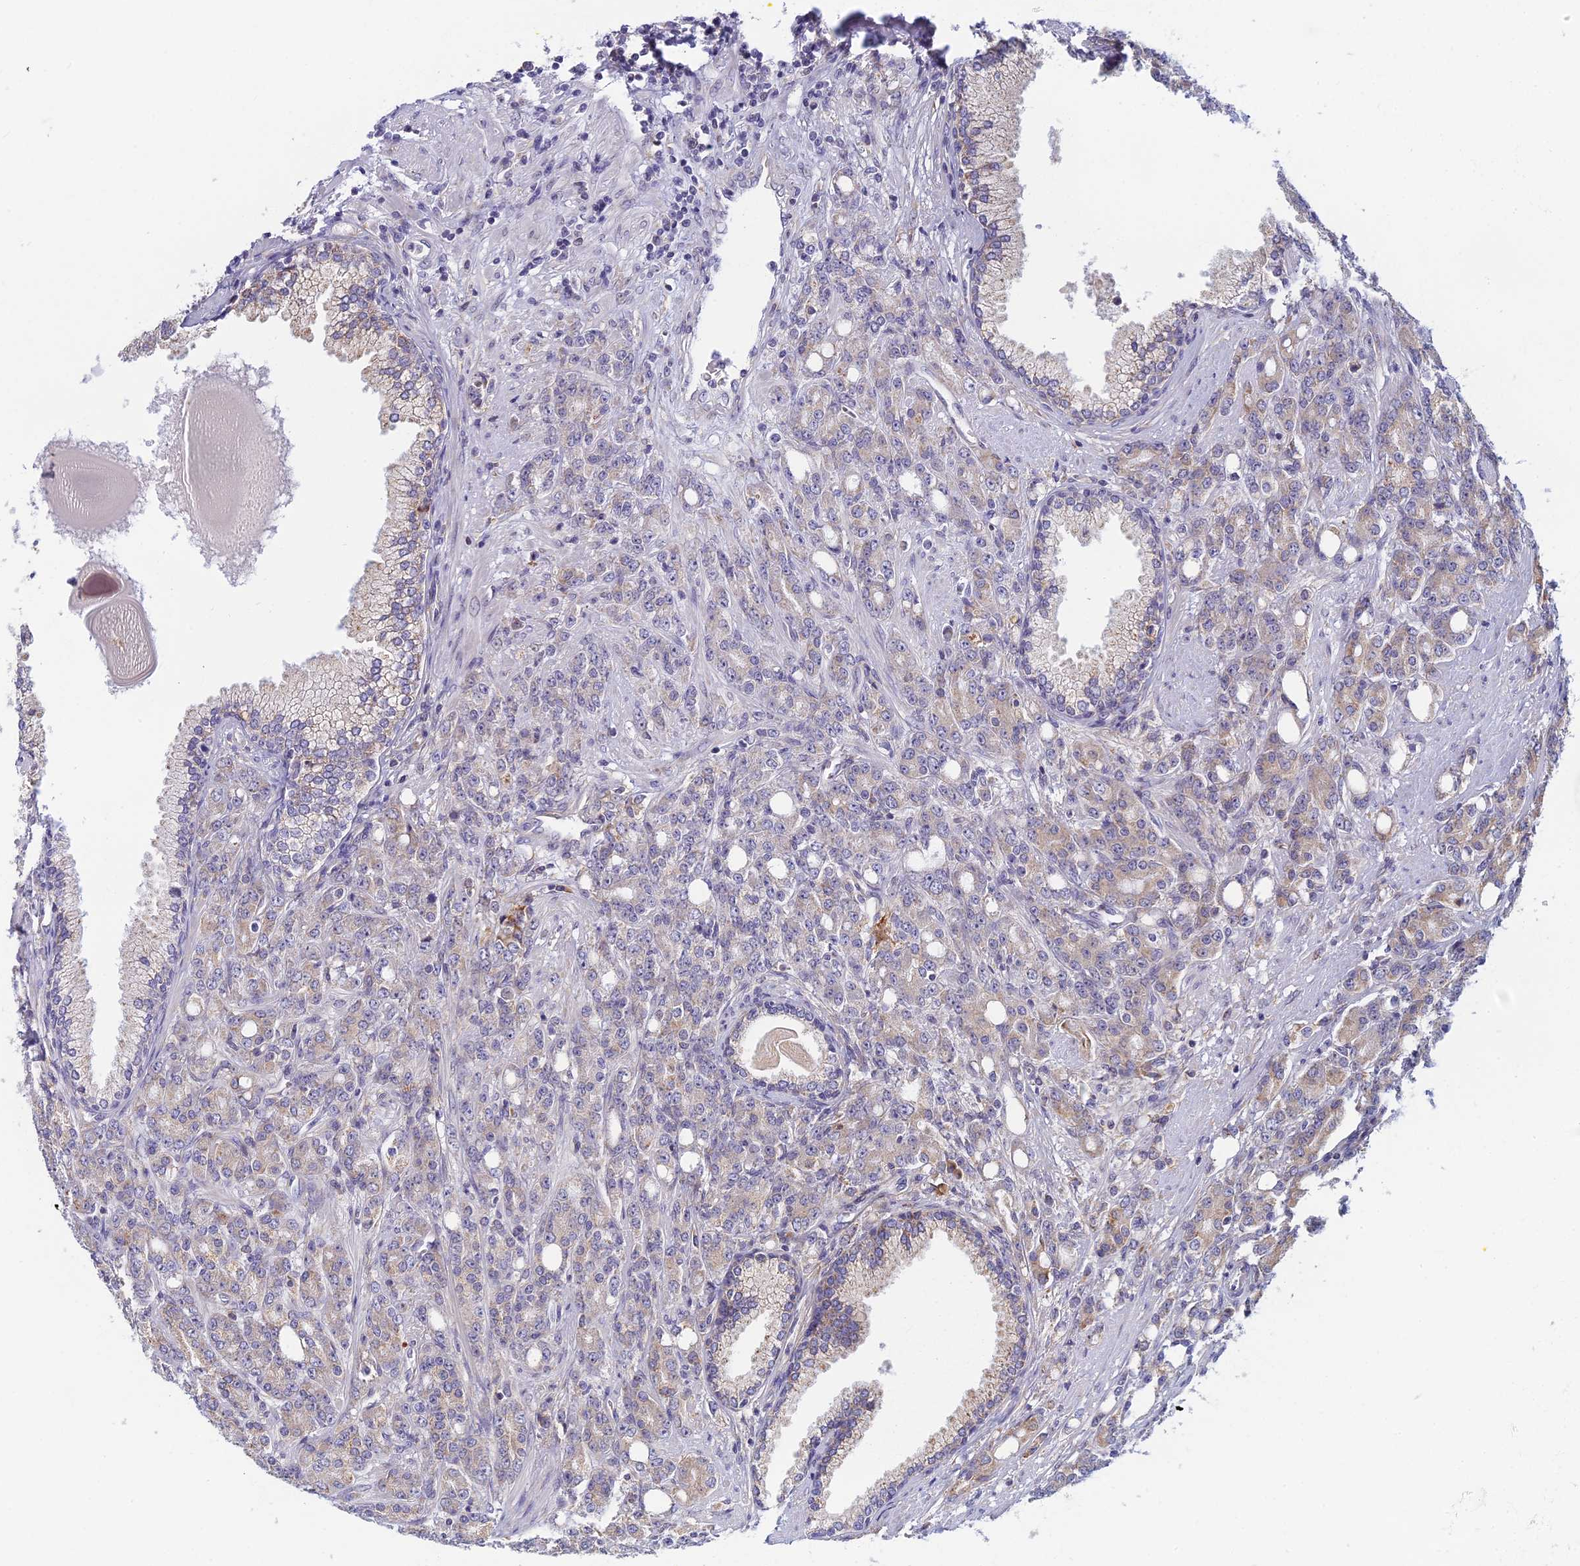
{"staining": {"intensity": "weak", "quantity": "<25%", "location": "cytoplasmic/membranous"}, "tissue": "prostate cancer", "cell_type": "Tumor cells", "image_type": "cancer", "snomed": [{"axis": "morphology", "description": "Adenocarcinoma, High grade"}, {"axis": "topography", "description": "Prostate"}], "caption": "A photomicrograph of human prostate cancer is negative for staining in tumor cells.", "gene": "DDX51", "patient": {"sex": "male", "age": 62}}